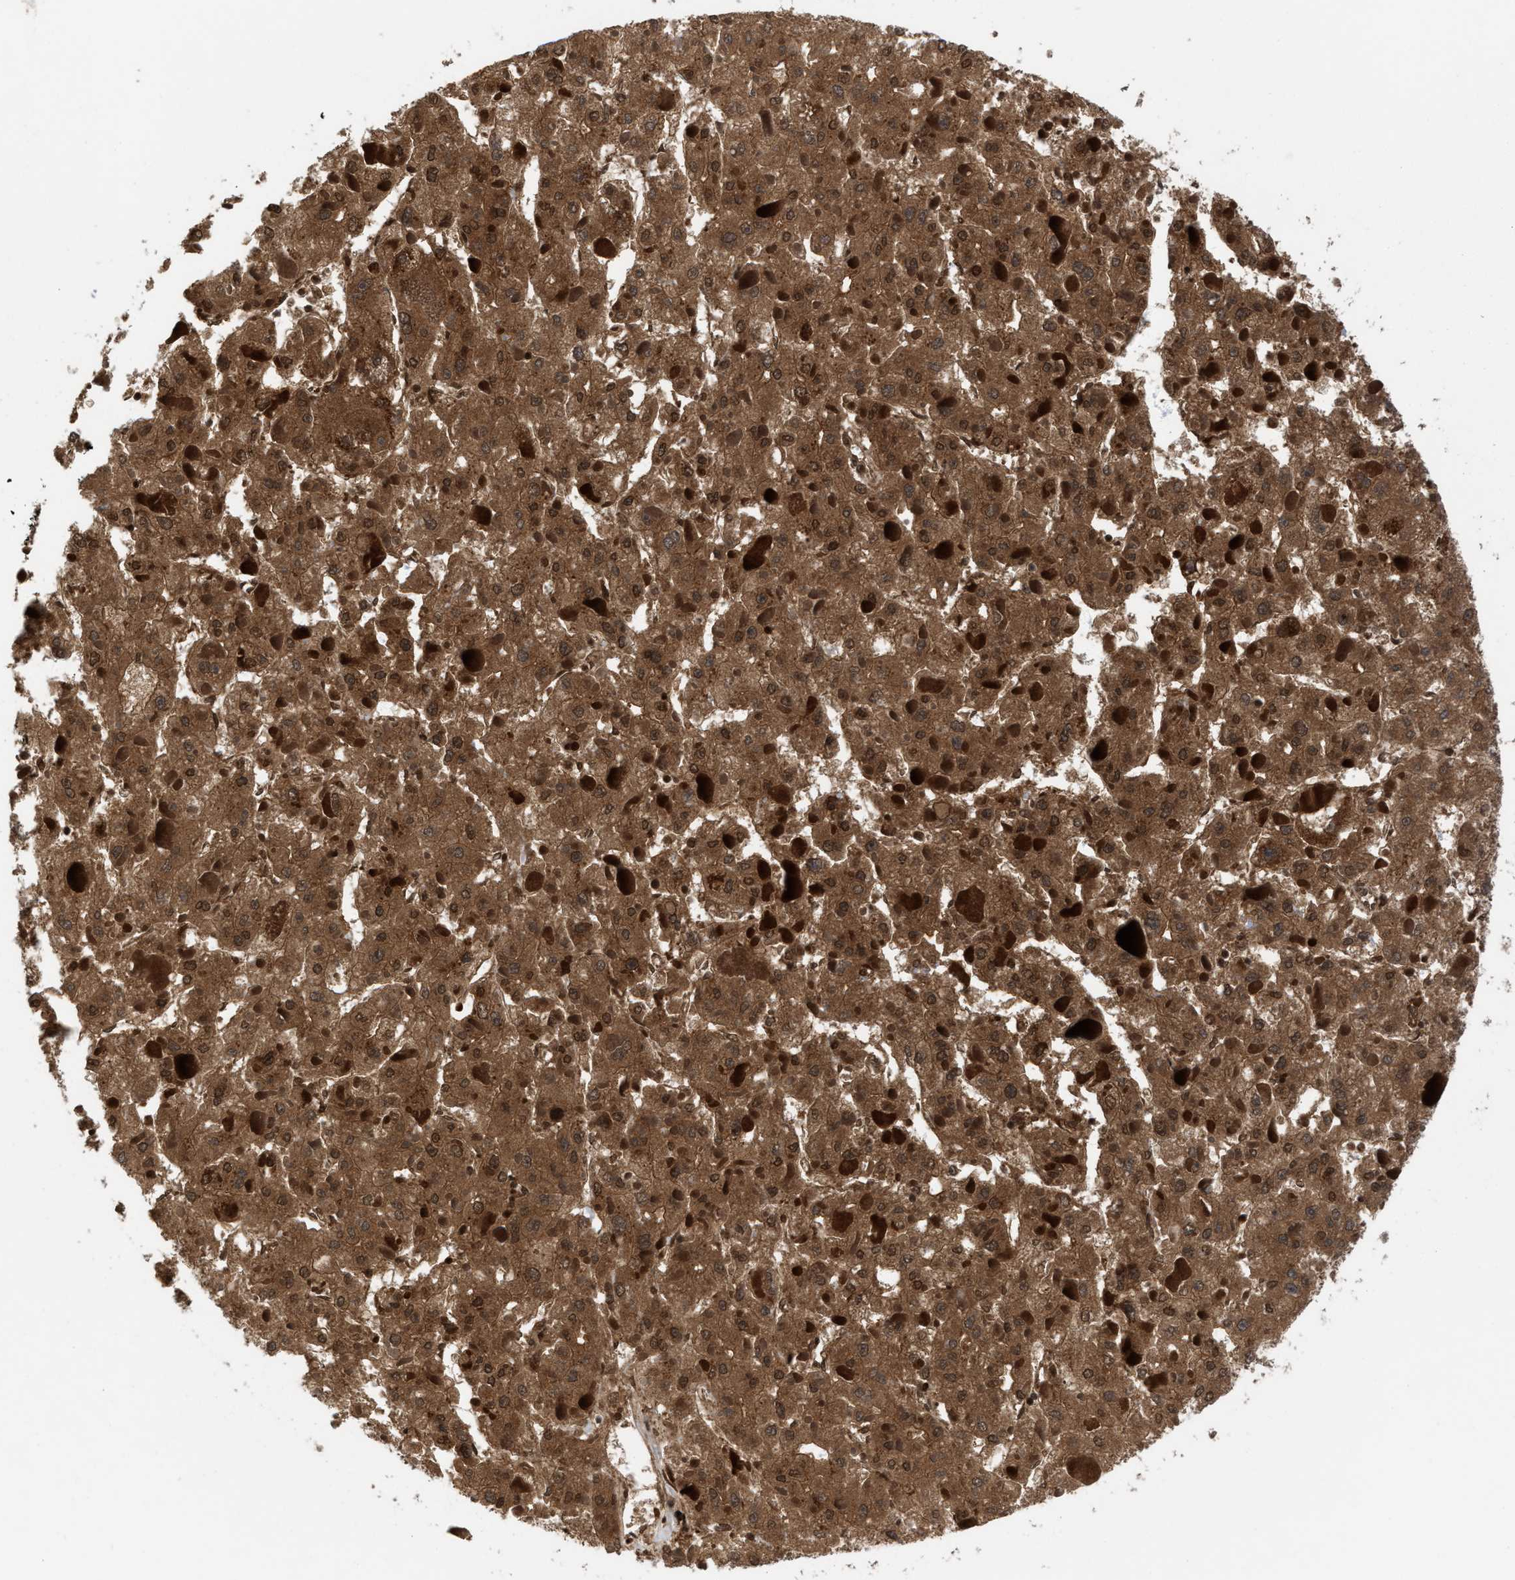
{"staining": {"intensity": "moderate", "quantity": ">75%", "location": "cytoplasmic/membranous,nuclear"}, "tissue": "liver cancer", "cell_type": "Tumor cells", "image_type": "cancer", "snomed": [{"axis": "morphology", "description": "Carcinoma, Hepatocellular, NOS"}, {"axis": "topography", "description": "Liver"}], "caption": "This micrograph exhibits hepatocellular carcinoma (liver) stained with IHC to label a protein in brown. The cytoplasmic/membranous and nuclear of tumor cells show moderate positivity for the protein. Nuclei are counter-stained blue.", "gene": "C9orf78", "patient": {"sex": "female", "age": 73}}